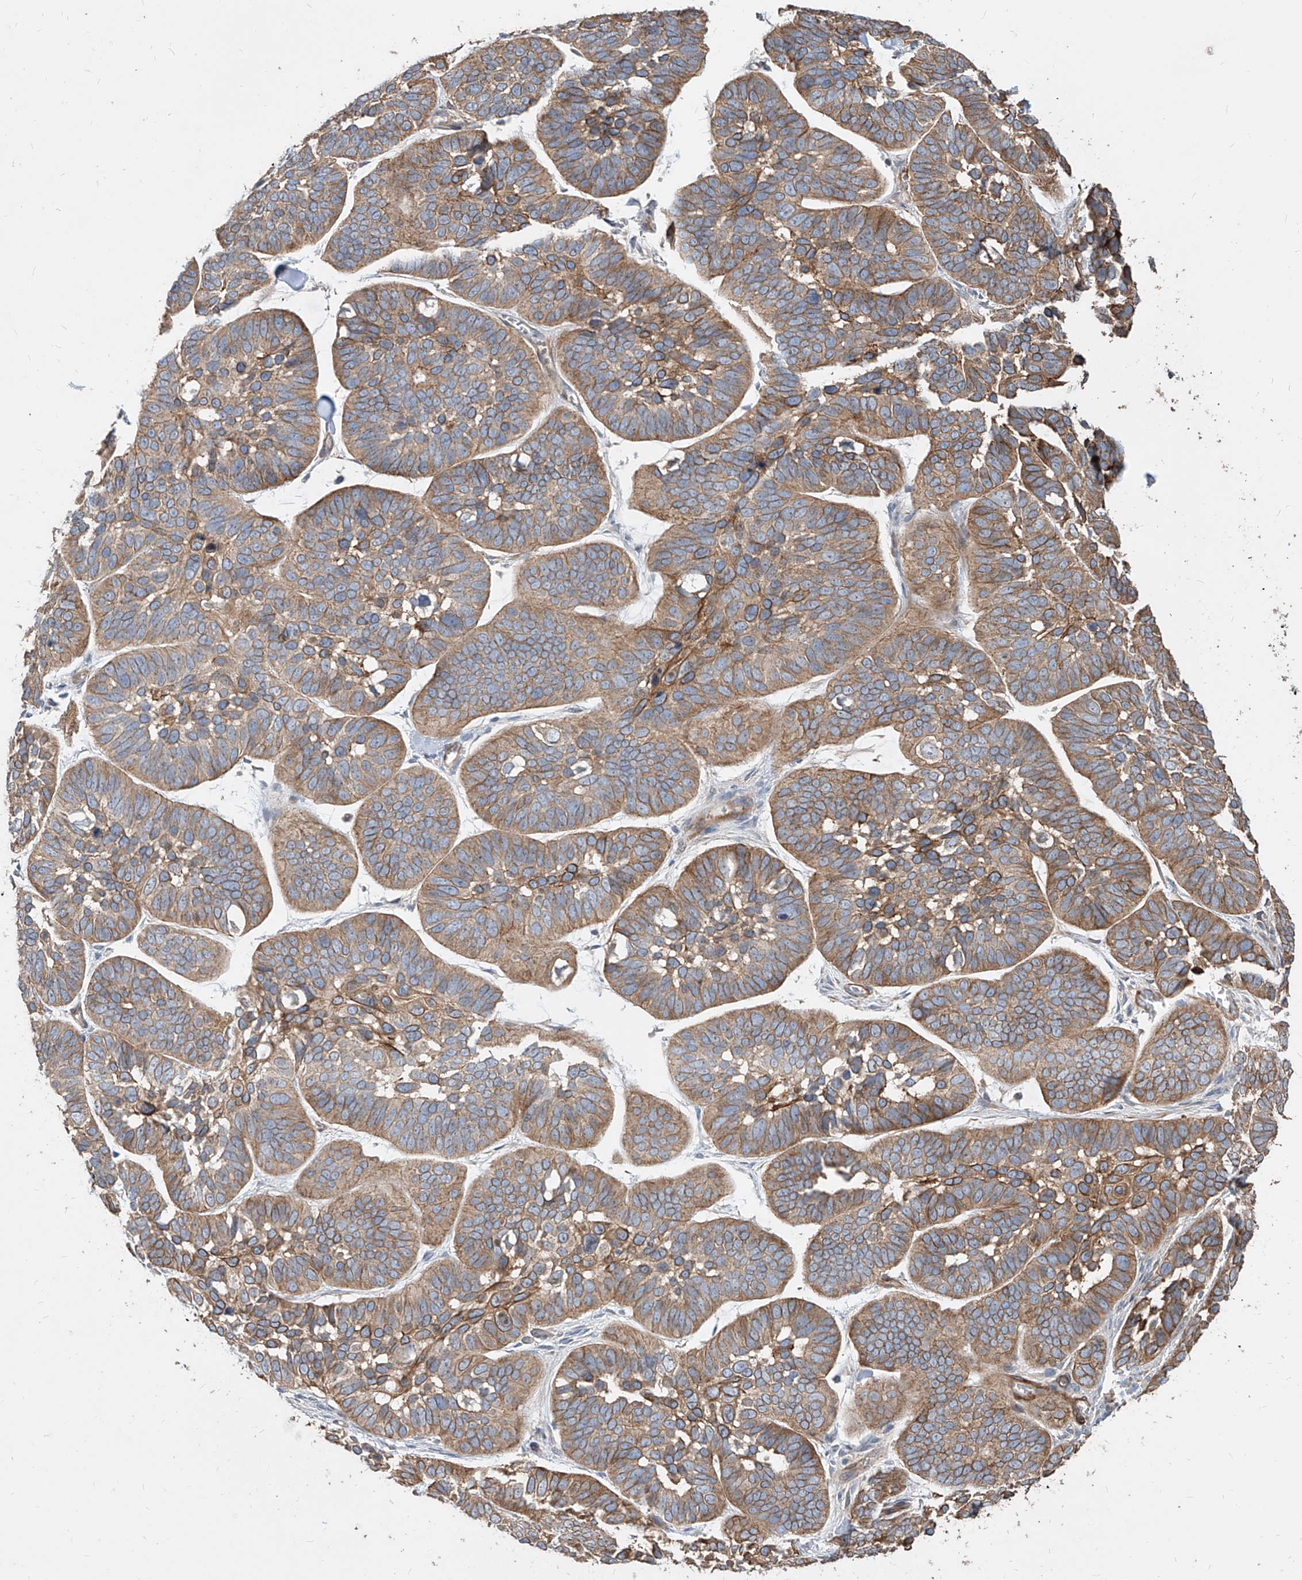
{"staining": {"intensity": "moderate", "quantity": ">75%", "location": "cytoplasmic/membranous"}, "tissue": "skin cancer", "cell_type": "Tumor cells", "image_type": "cancer", "snomed": [{"axis": "morphology", "description": "Basal cell carcinoma"}, {"axis": "topography", "description": "Skin"}], "caption": "Immunohistochemical staining of human skin cancer (basal cell carcinoma) shows medium levels of moderate cytoplasmic/membranous protein staining in approximately >75% of tumor cells. Nuclei are stained in blue.", "gene": "FAM83B", "patient": {"sex": "male", "age": 62}}